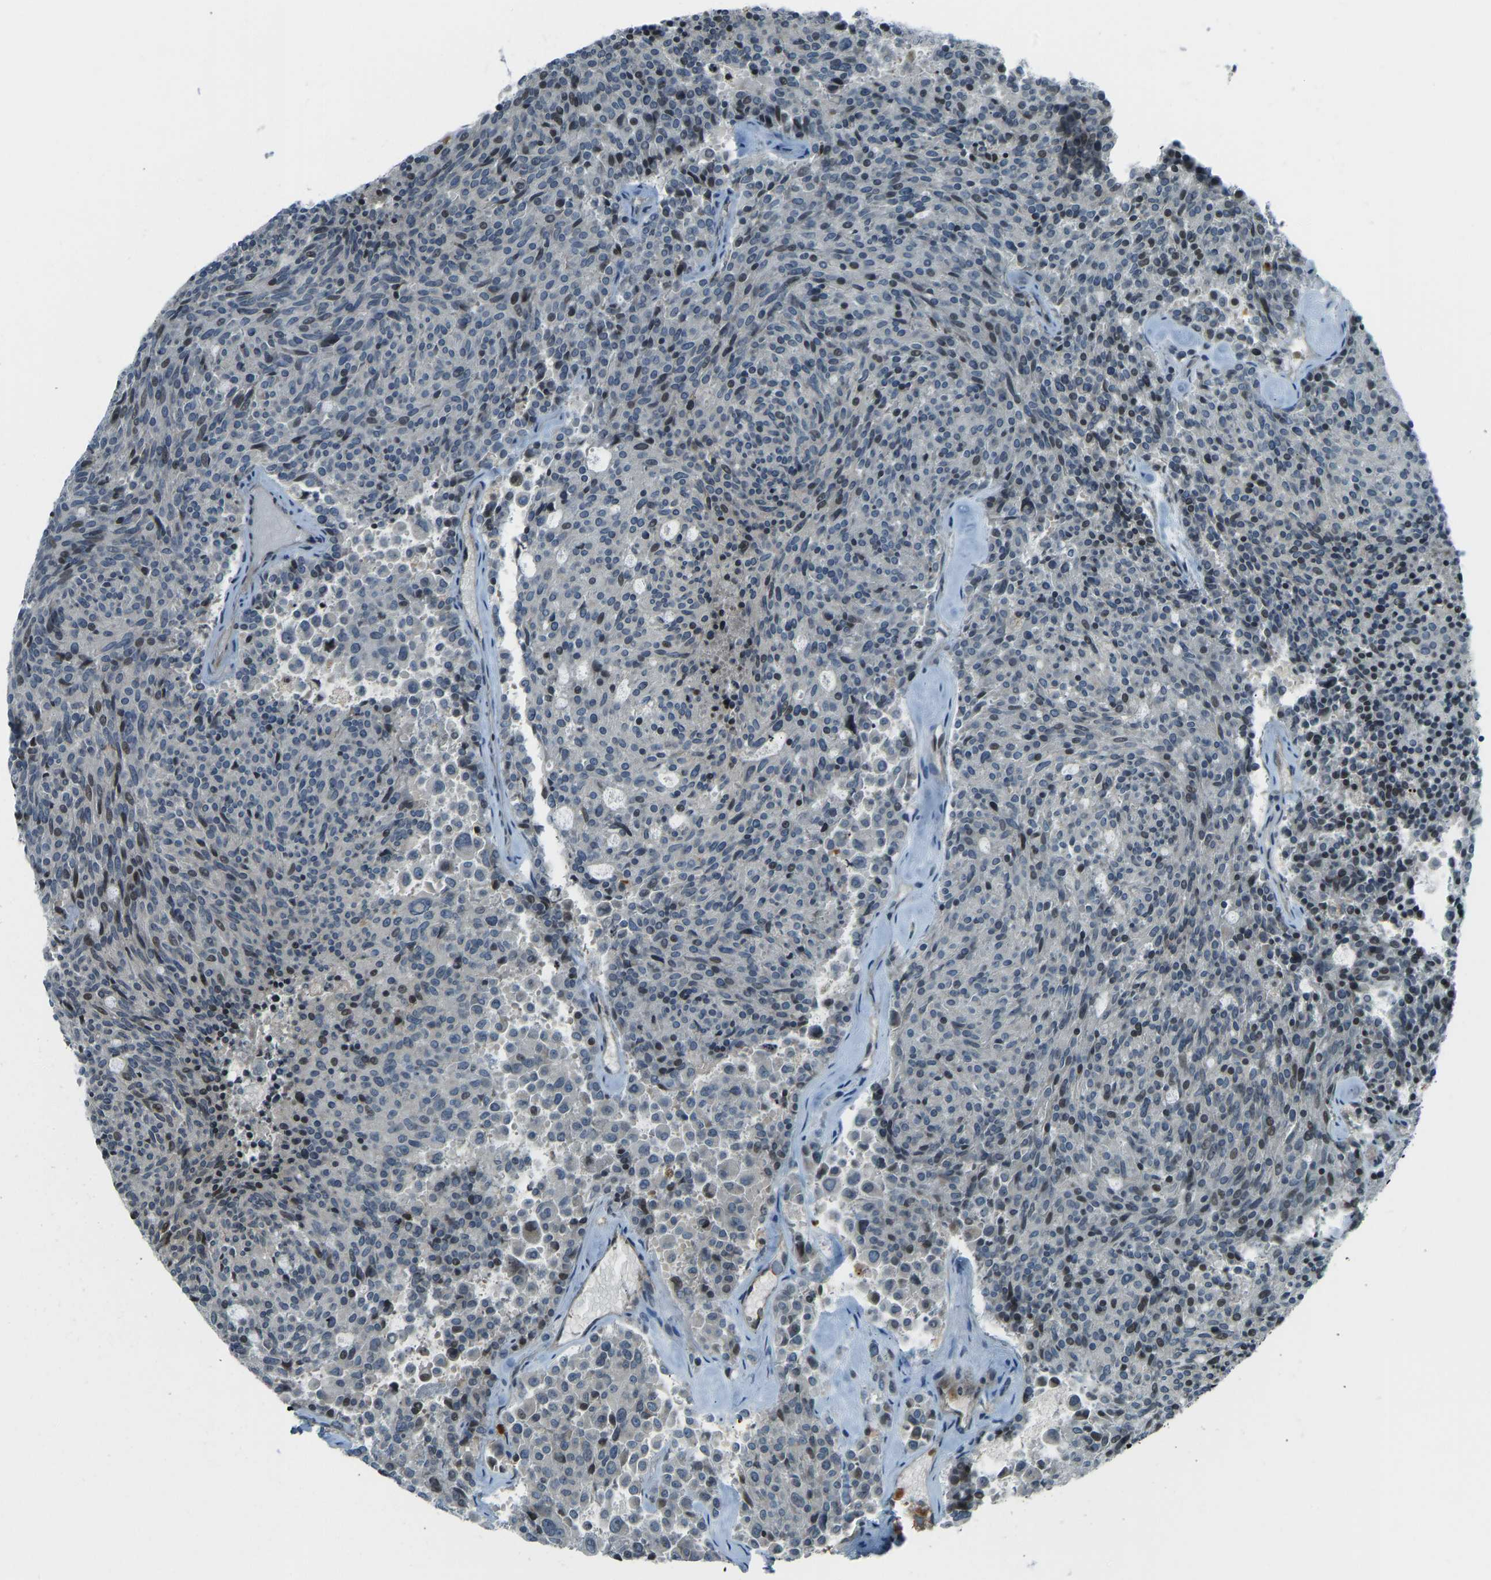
{"staining": {"intensity": "weak", "quantity": "<25%", "location": "nuclear"}, "tissue": "carcinoid", "cell_type": "Tumor cells", "image_type": "cancer", "snomed": [{"axis": "morphology", "description": "Carcinoid, malignant, NOS"}, {"axis": "topography", "description": "Pancreas"}], "caption": "Immunohistochemistry photomicrograph of neoplastic tissue: malignant carcinoid stained with DAB (3,3'-diaminobenzidine) demonstrates no significant protein staining in tumor cells.", "gene": "SVOPL", "patient": {"sex": "female", "age": 54}}